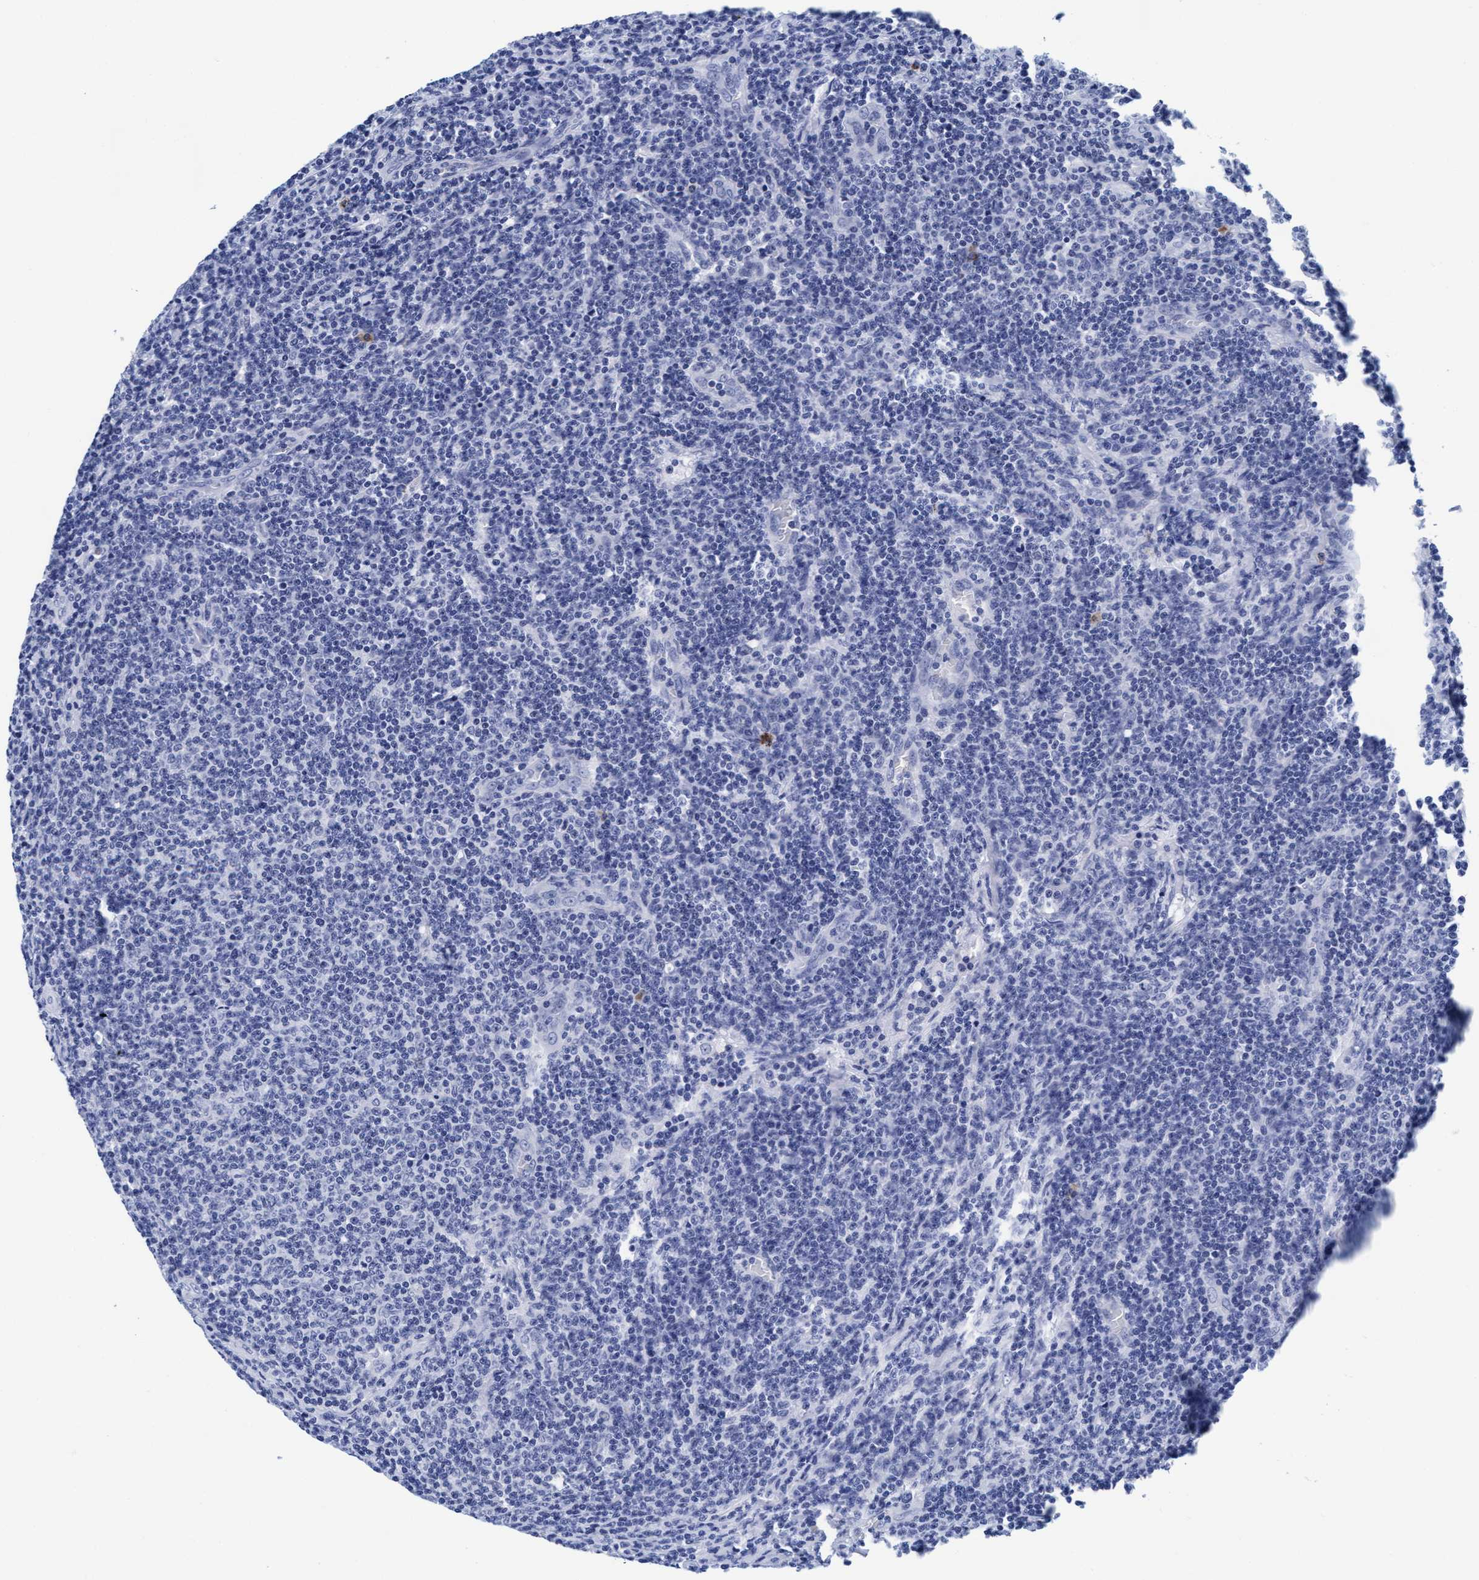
{"staining": {"intensity": "negative", "quantity": "none", "location": "none"}, "tissue": "lymphoma", "cell_type": "Tumor cells", "image_type": "cancer", "snomed": [{"axis": "morphology", "description": "Malignant lymphoma, non-Hodgkin's type, Low grade"}, {"axis": "topography", "description": "Lymph node"}], "caption": "Protein analysis of lymphoma shows no significant staining in tumor cells. (Brightfield microscopy of DAB (3,3'-diaminobenzidine) immunohistochemistry at high magnification).", "gene": "ARSG", "patient": {"sex": "male", "age": 66}}